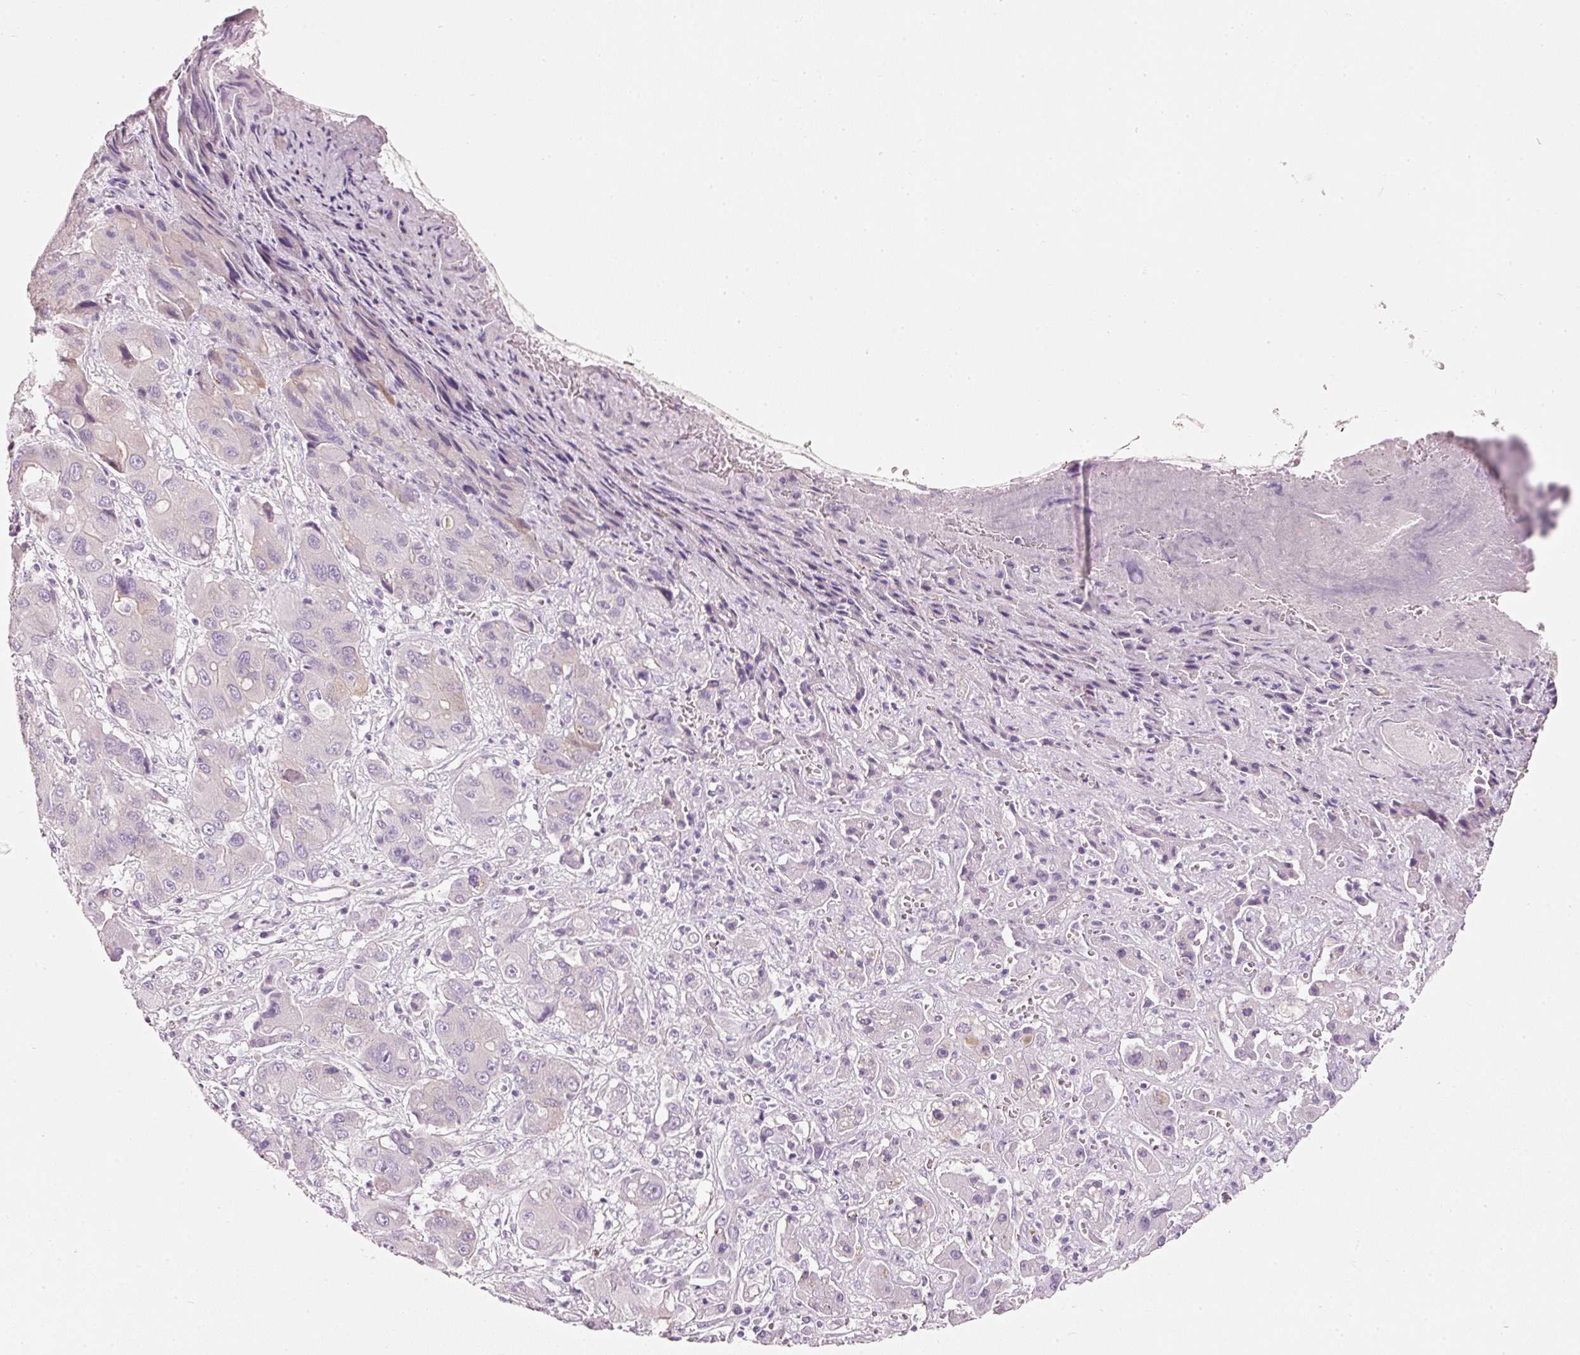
{"staining": {"intensity": "negative", "quantity": "none", "location": "none"}, "tissue": "liver cancer", "cell_type": "Tumor cells", "image_type": "cancer", "snomed": [{"axis": "morphology", "description": "Cholangiocarcinoma"}, {"axis": "topography", "description": "Liver"}], "caption": "Photomicrograph shows no protein staining in tumor cells of liver cancer tissue.", "gene": "PDXDC1", "patient": {"sex": "male", "age": 67}}